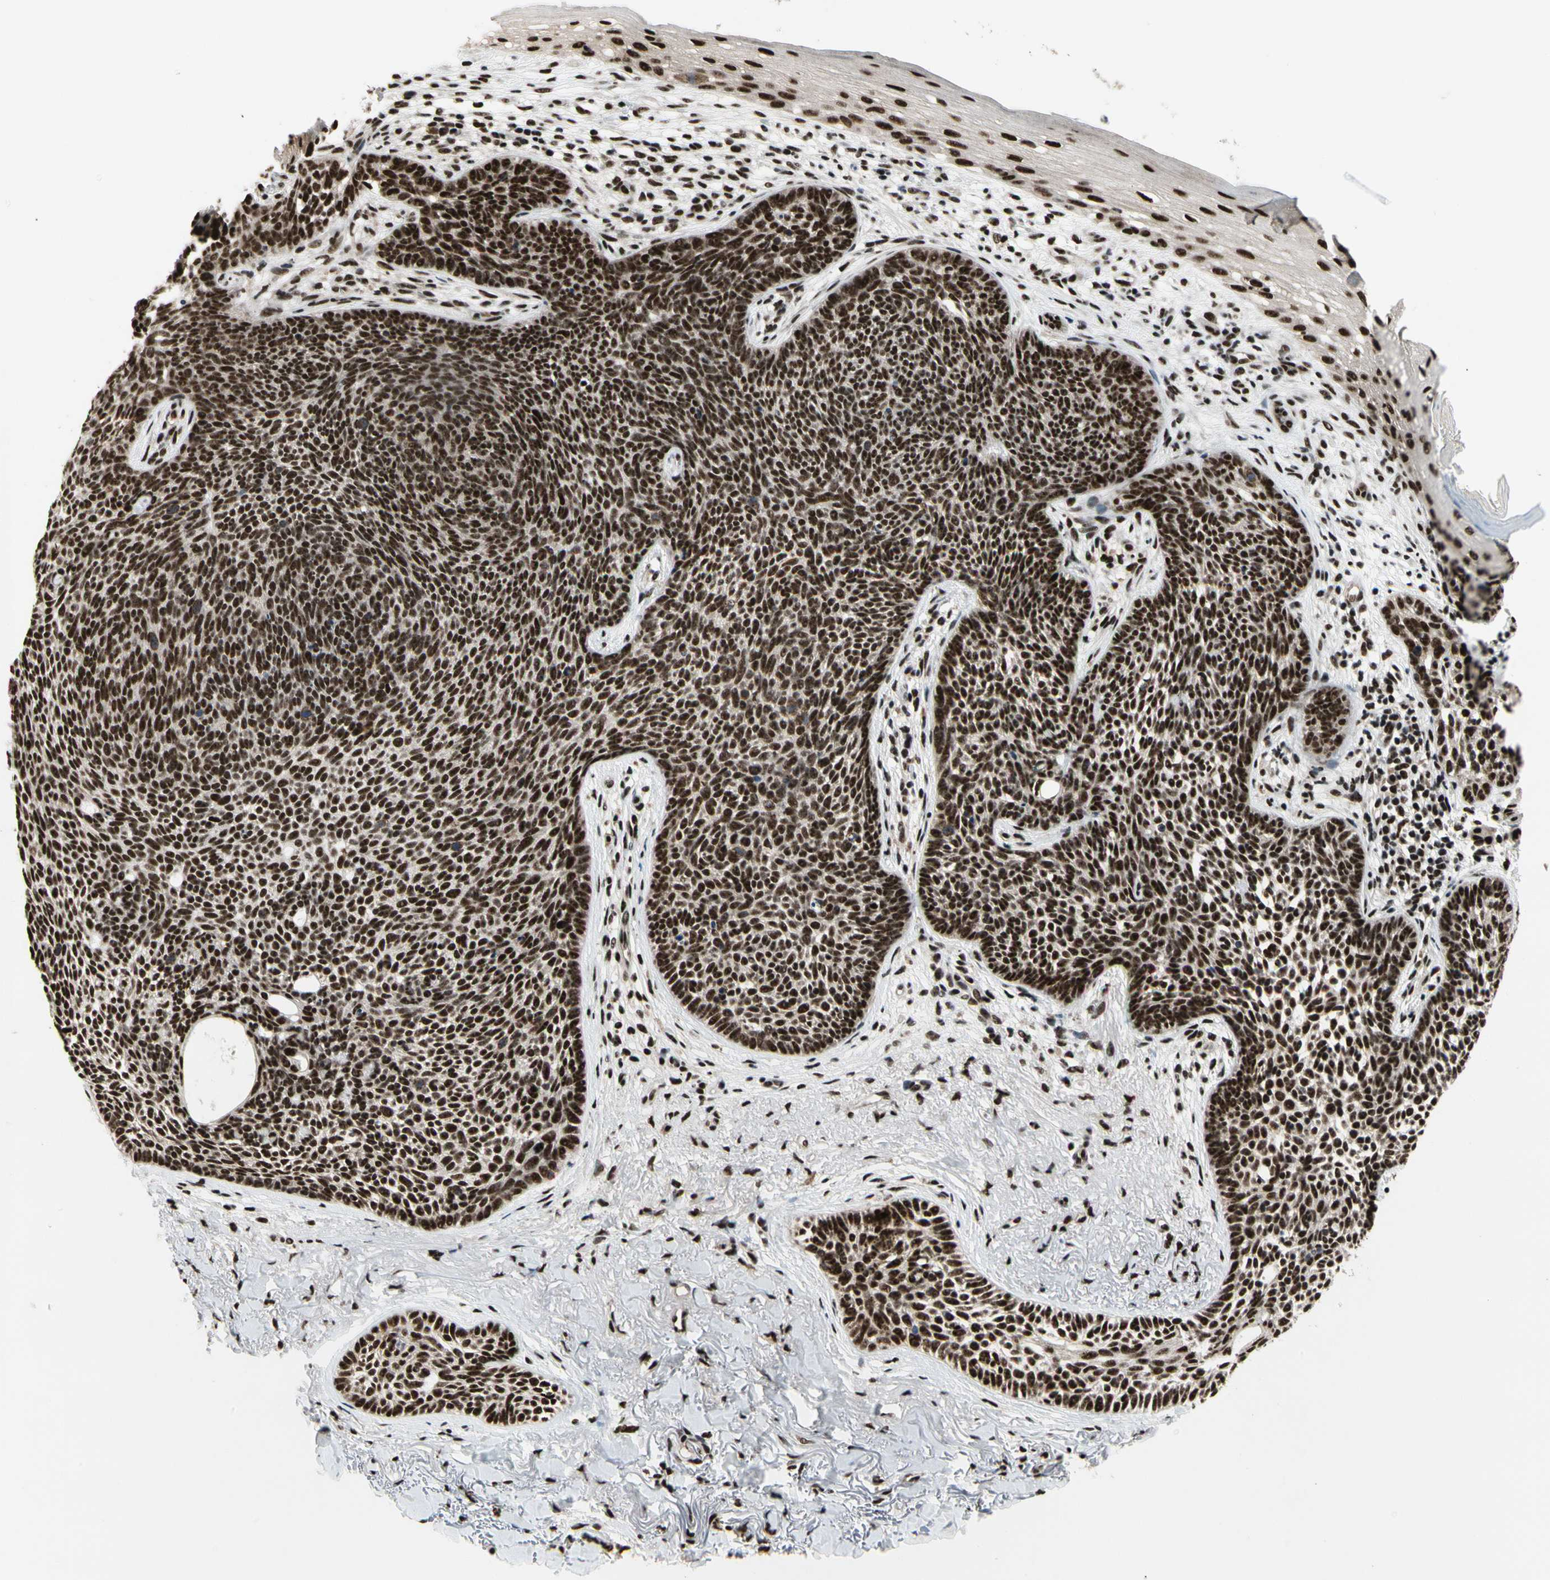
{"staining": {"intensity": "strong", "quantity": ">75%", "location": "nuclear"}, "tissue": "skin cancer", "cell_type": "Tumor cells", "image_type": "cancer", "snomed": [{"axis": "morphology", "description": "Basal cell carcinoma"}, {"axis": "topography", "description": "Skin"}], "caption": "IHC histopathology image of basal cell carcinoma (skin) stained for a protein (brown), which shows high levels of strong nuclear expression in about >75% of tumor cells.", "gene": "SRSF11", "patient": {"sex": "female", "age": 70}}